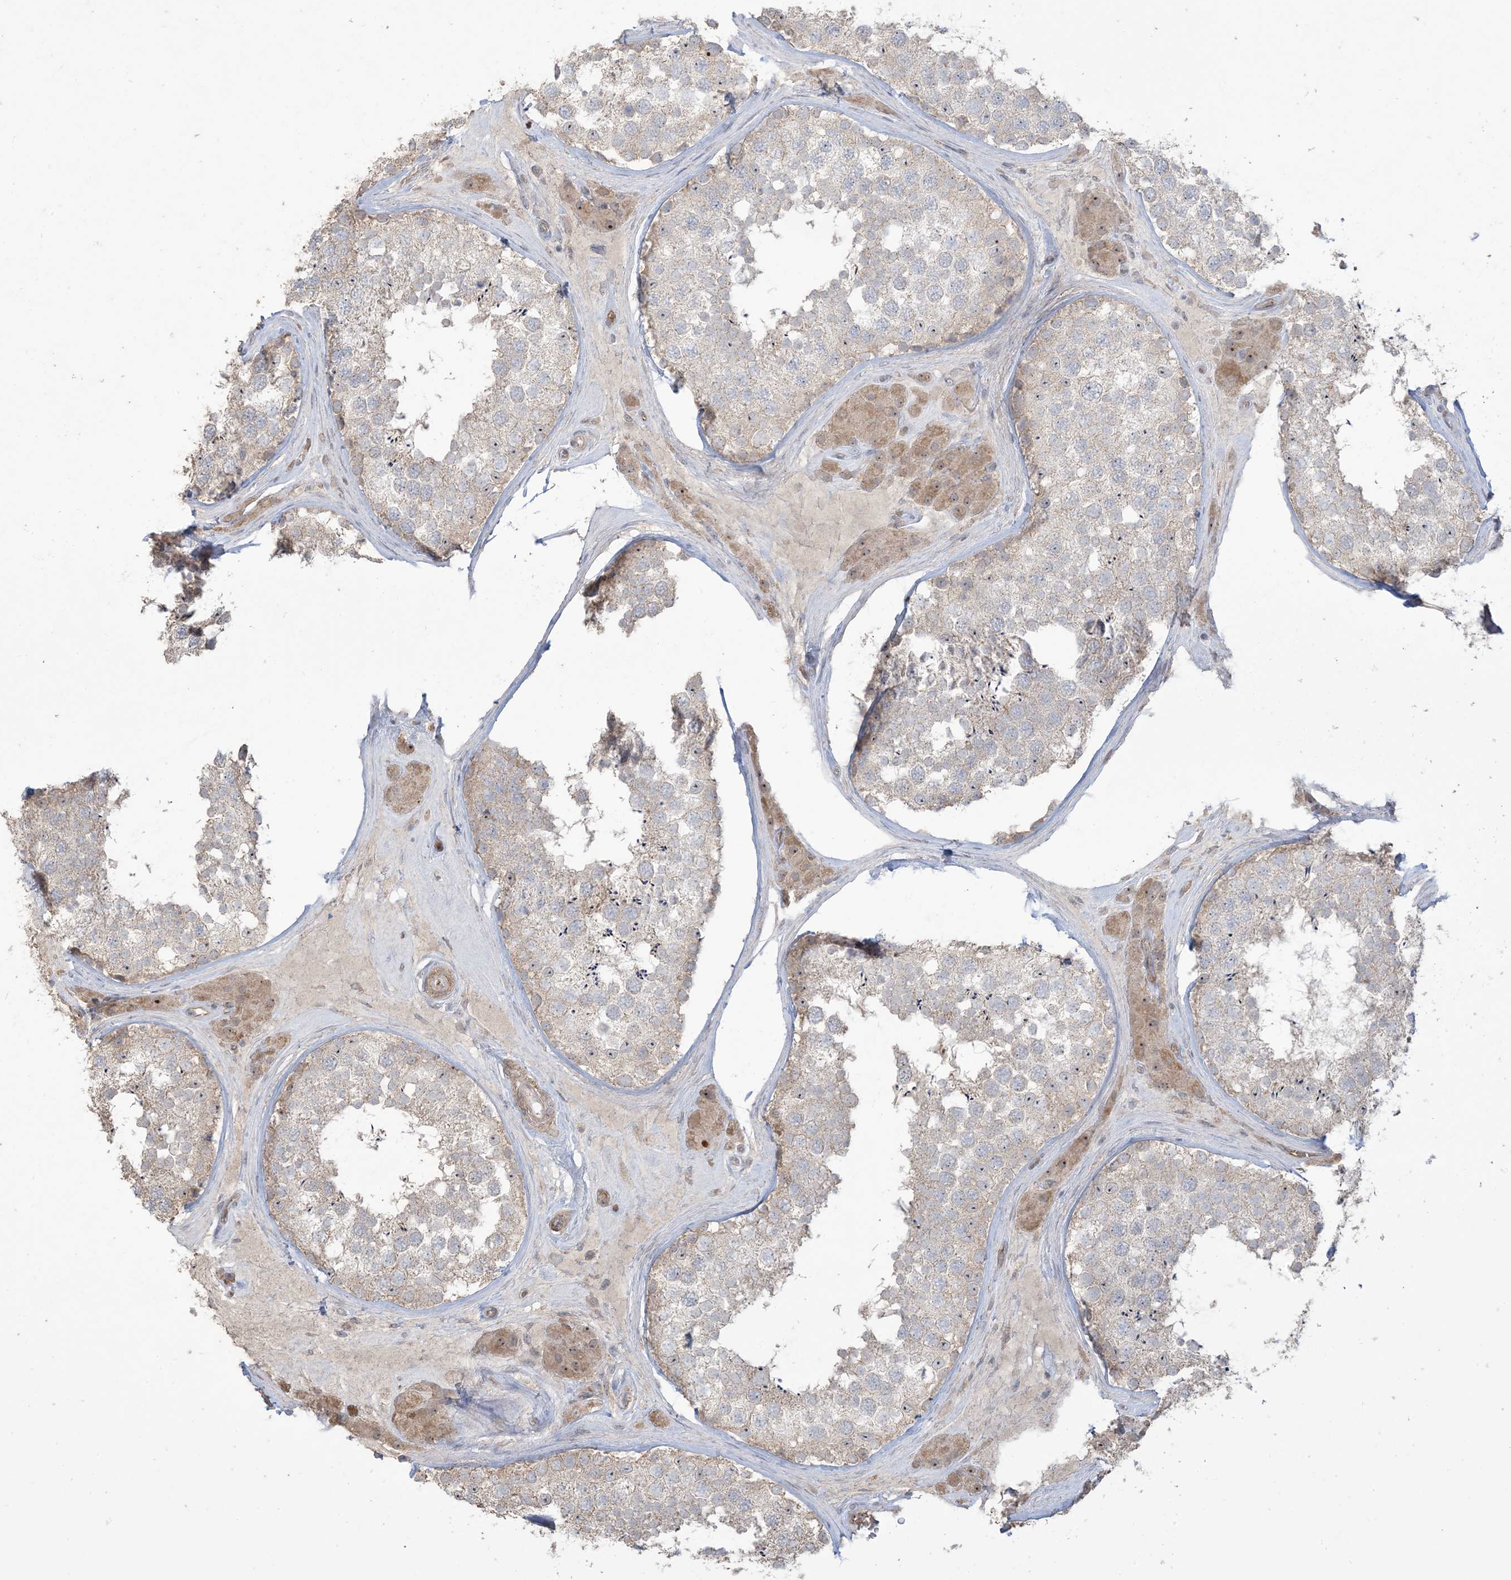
{"staining": {"intensity": "weak", "quantity": "<25%", "location": "nuclear"}, "tissue": "testis", "cell_type": "Cells in seminiferous ducts", "image_type": "normal", "snomed": [{"axis": "morphology", "description": "Normal tissue, NOS"}, {"axis": "topography", "description": "Testis"}], "caption": "DAB (3,3'-diaminobenzidine) immunohistochemical staining of benign testis demonstrates no significant positivity in cells in seminiferous ducts.", "gene": "KLHL18", "patient": {"sex": "male", "age": 46}}